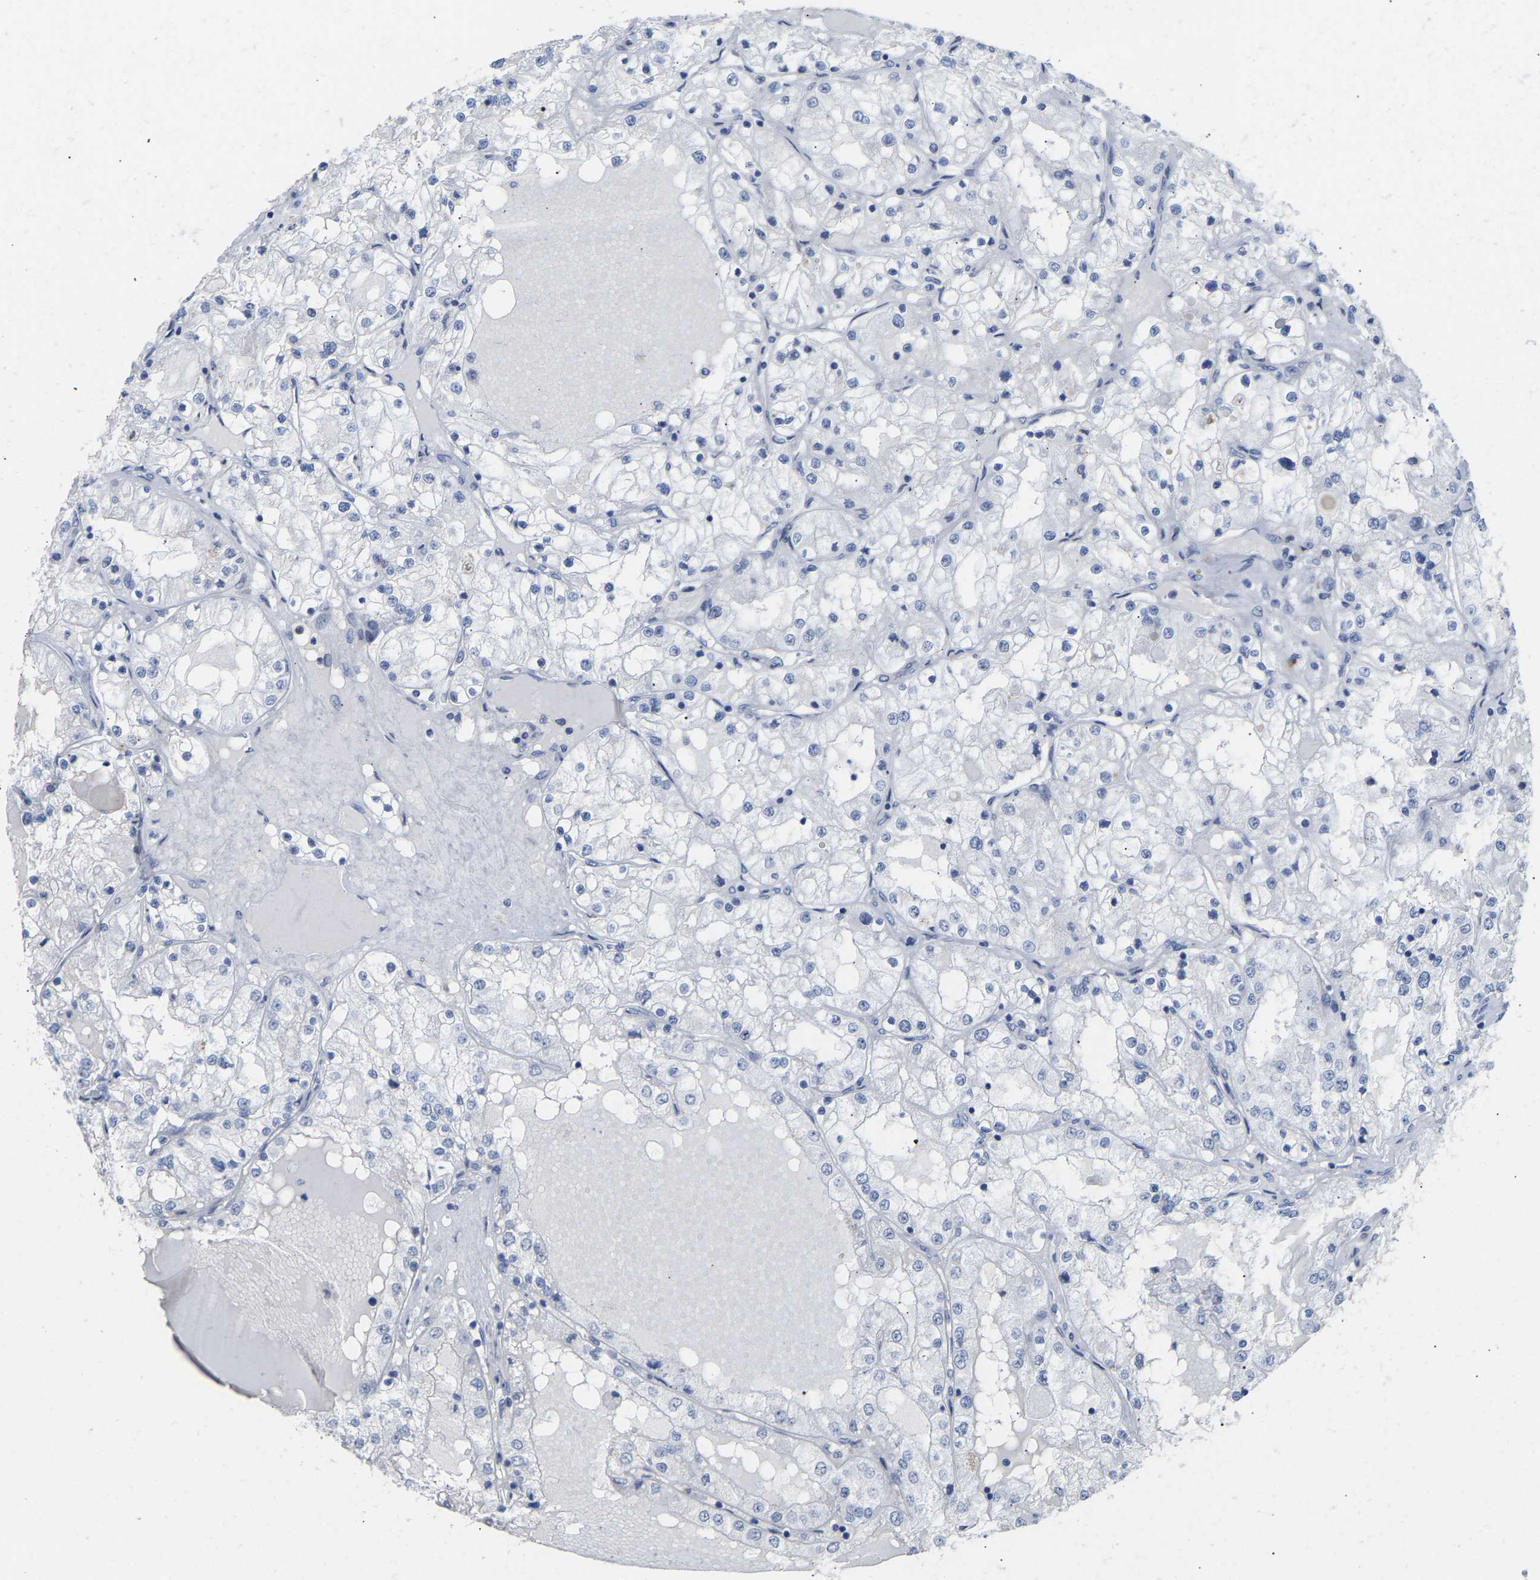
{"staining": {"intensity": "negative", "quantity": "none", "location": "none"}, "tissue": "renal cancer", "cell_type": "Tumor cells", "image_type": "cancer", "snomed": [{"axis": "morphology", "description": "Adenocarcinoma, NOS"}, {"axis": "topography", "description": "Kidney"}], "caption": "Protein analysis of renal cancer reveals no significant expression in tumor cells.", "gene": "AMPH", "patient": {"sex": "male", "age": 68}}